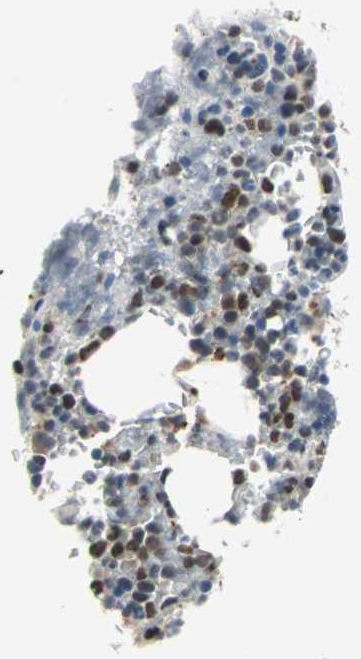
{"staining": {"intensity": "strong", "quantity": "25%-75%", "location": "nuclear"}, "tissue": "bone marrow", "cell_type": "Hematopoietic cells", "image_type": "normal", "snomed": [{"axis": "morphology", "description": "Normal tissue, NOS"}, {"axis": "topography", "description": "Bone marrow"}], "caption": "Immunohistochemical staining of unremarkable human bone marrow displays high levels of strong nuclear positivity in about 25%-75% of hematopoietic cells.", "gene": "HLX", "patient": {"sex": "female", "age": 66}}